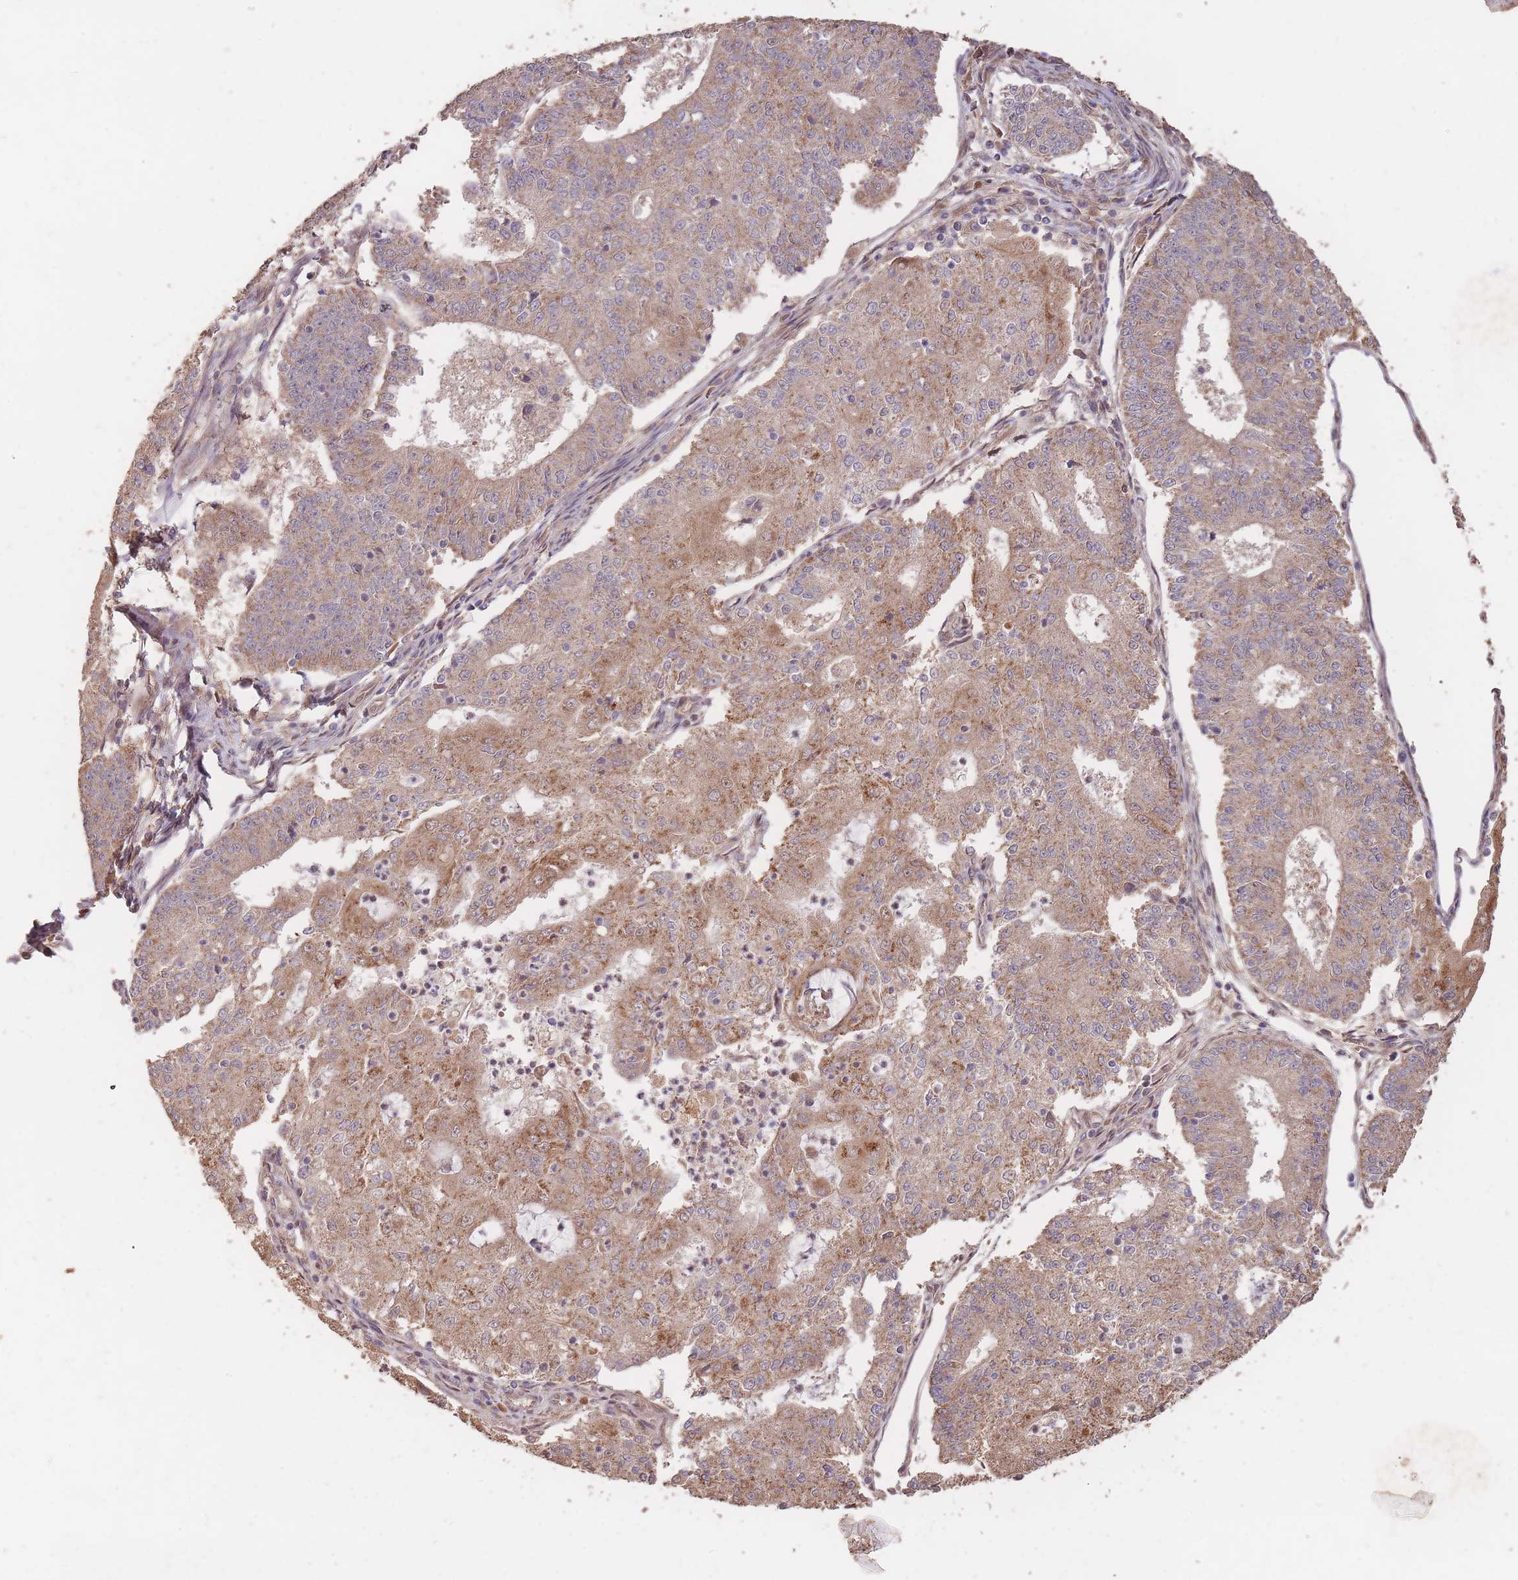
{"staining": {"intensity": "moderate", "quantity": ">75%", "location": "cytoplasmic/membranous"}, "tissue": "endometrial cancer", "cell_type": "Tumor cells", "image_type": "cancer", "snomed": [{"axis": "morphology", "description": "Adenocarcinoma, NOS"}, {"axis": "topography", "description": "Endometrium"}], "caption": "Immunohistochemistry (IHC) histopathology image of neoplastic tissue: endometrial adenocarcinoma stained using immunohistochemistry displays medium levels of moderate protein expression localized specifically in the cytoplasmic/membranous of tumor cells, appearing as a cytoplasmic/membranous brown color.", "gene": "RGS14", "patient": {"sex": "female", "age": 56}}